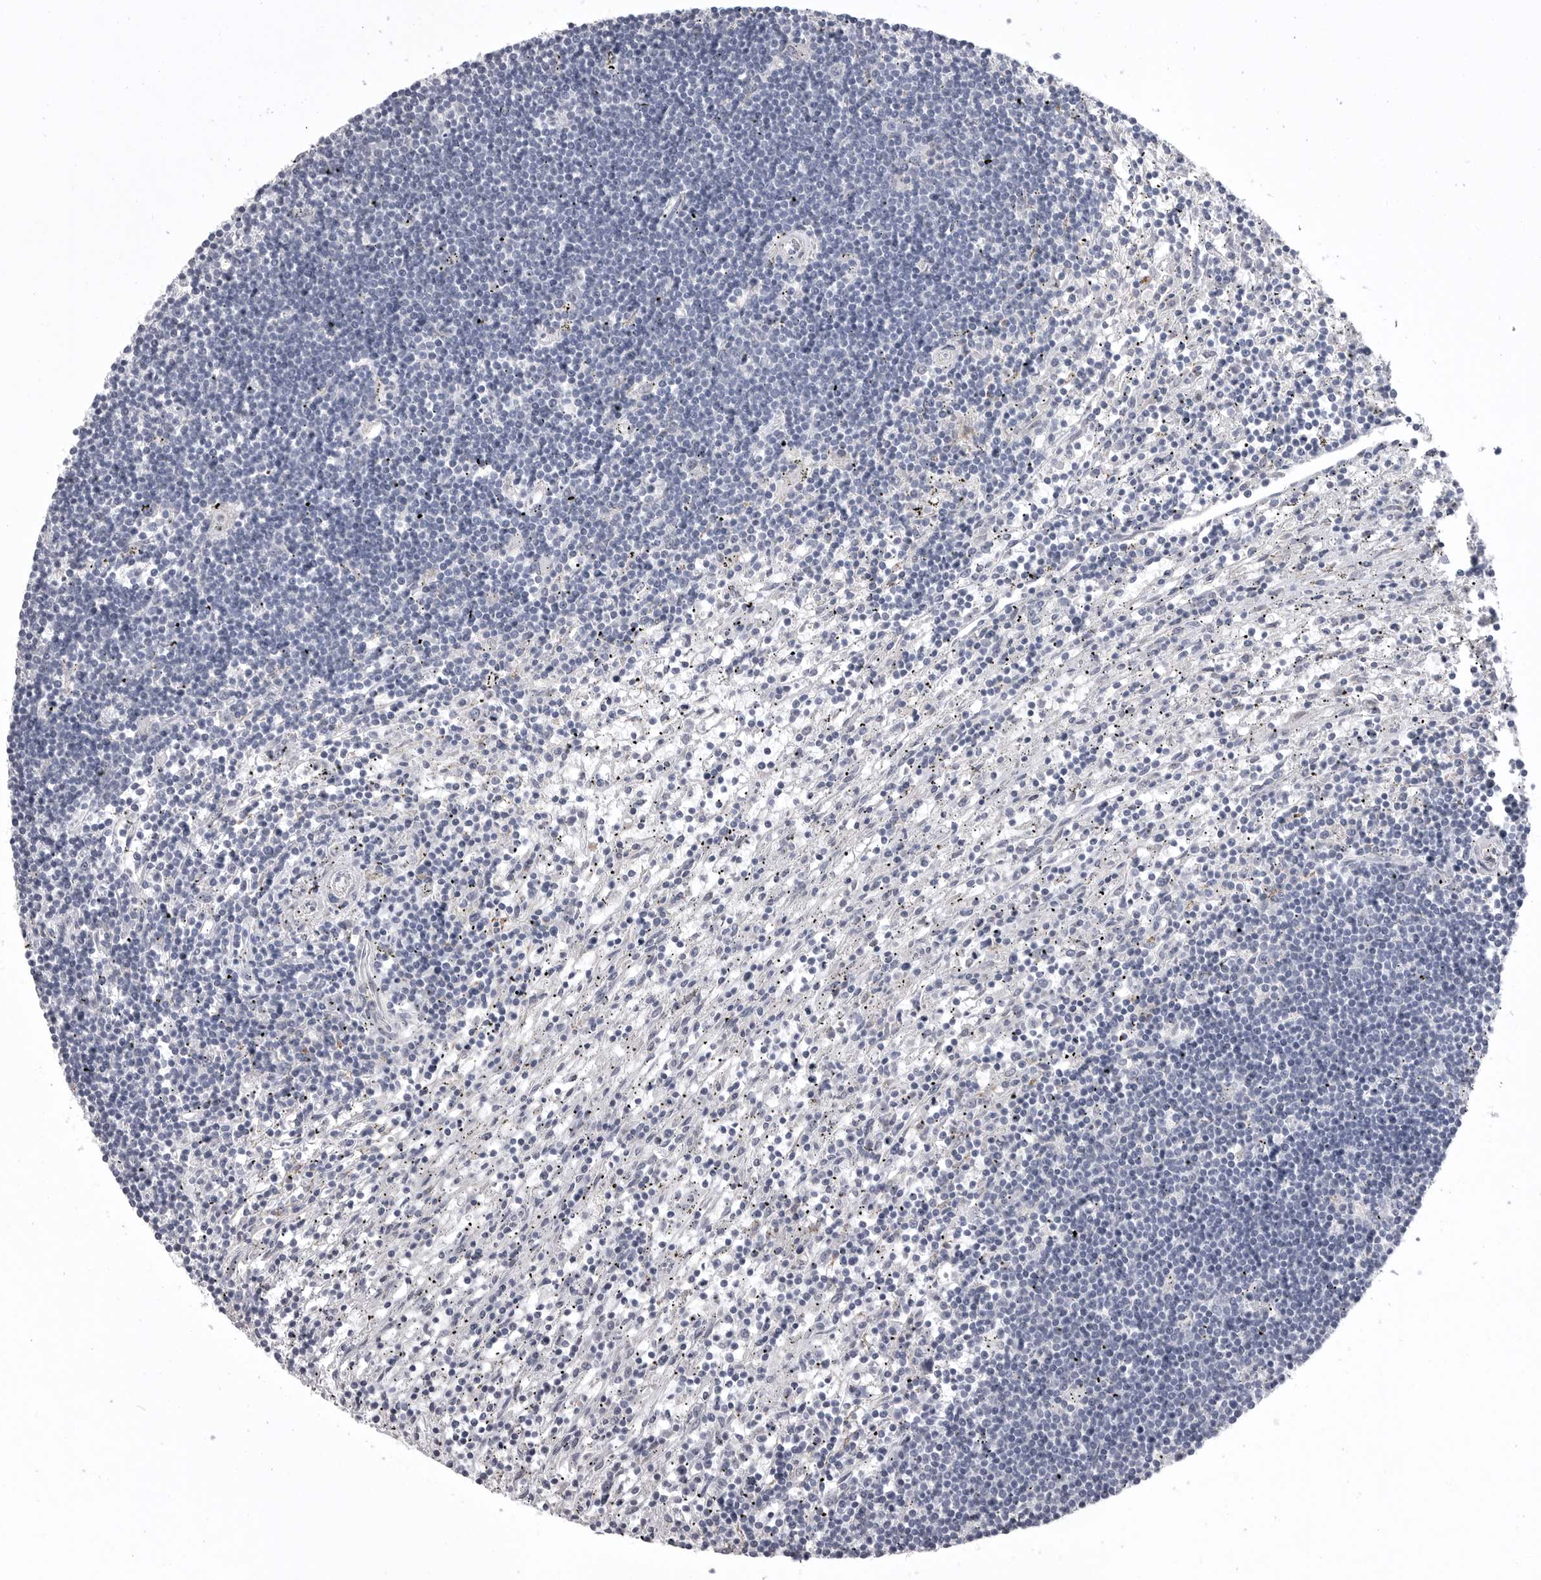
{"staining": {"intensity": "negative", "quantity": "none", "location": "none"}, "tissue": "lymphoma", "cell_type": "Tumor cells", "image_type": "cancer", "snomed": [{"axis": "morphology", "description": "Malignant lymphoma, non-Hodgkin's type, Low grade"}, {"axis": "topography", "description": "Spleen"}], "caption": "Immunohistochemical staining of lymphoma shows no significant staining in tumor cells.", "gene": "SERPING1", "patient": {"sex": "male", "age": 76}}